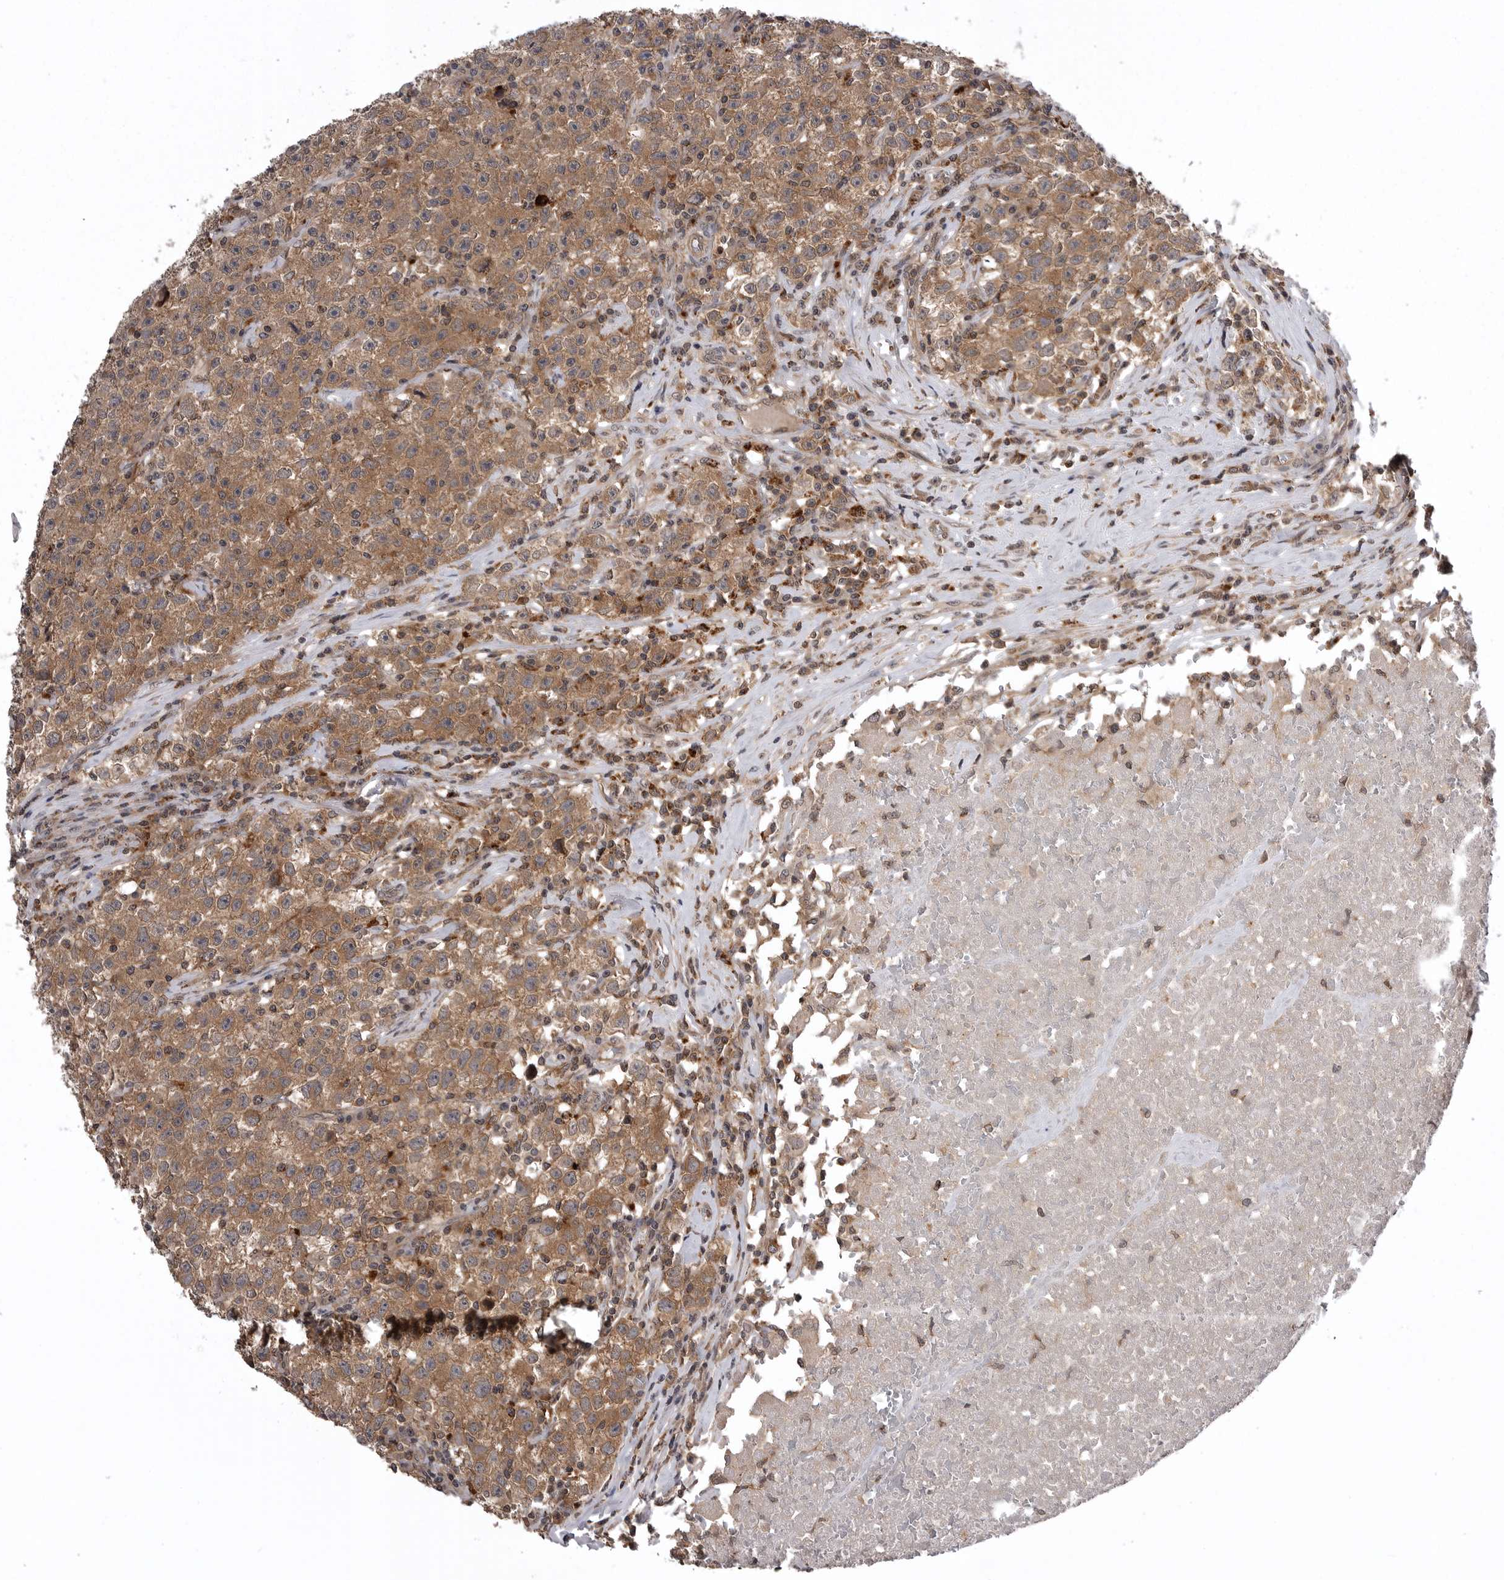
{"staining": {"intensity": "moderate", "quantity": ">75%", "location": "cytoplasmic/membranous"}, "tissue": "testis cancer", "cell_type": "Tumor cells", "image_type": "cancer", "snomed": [{"axis": "morphology", "description": "Seminoma, NOS"}, {"axis": "topography", "description": "Testis"}], "caption": "Testis cancer (seminoma) stained for a protein reveals moderate cytoplasmic/membranous positivity in tumor cells.", "gene": "AOAH", "patient": {"sex": "male", "age": 22}}